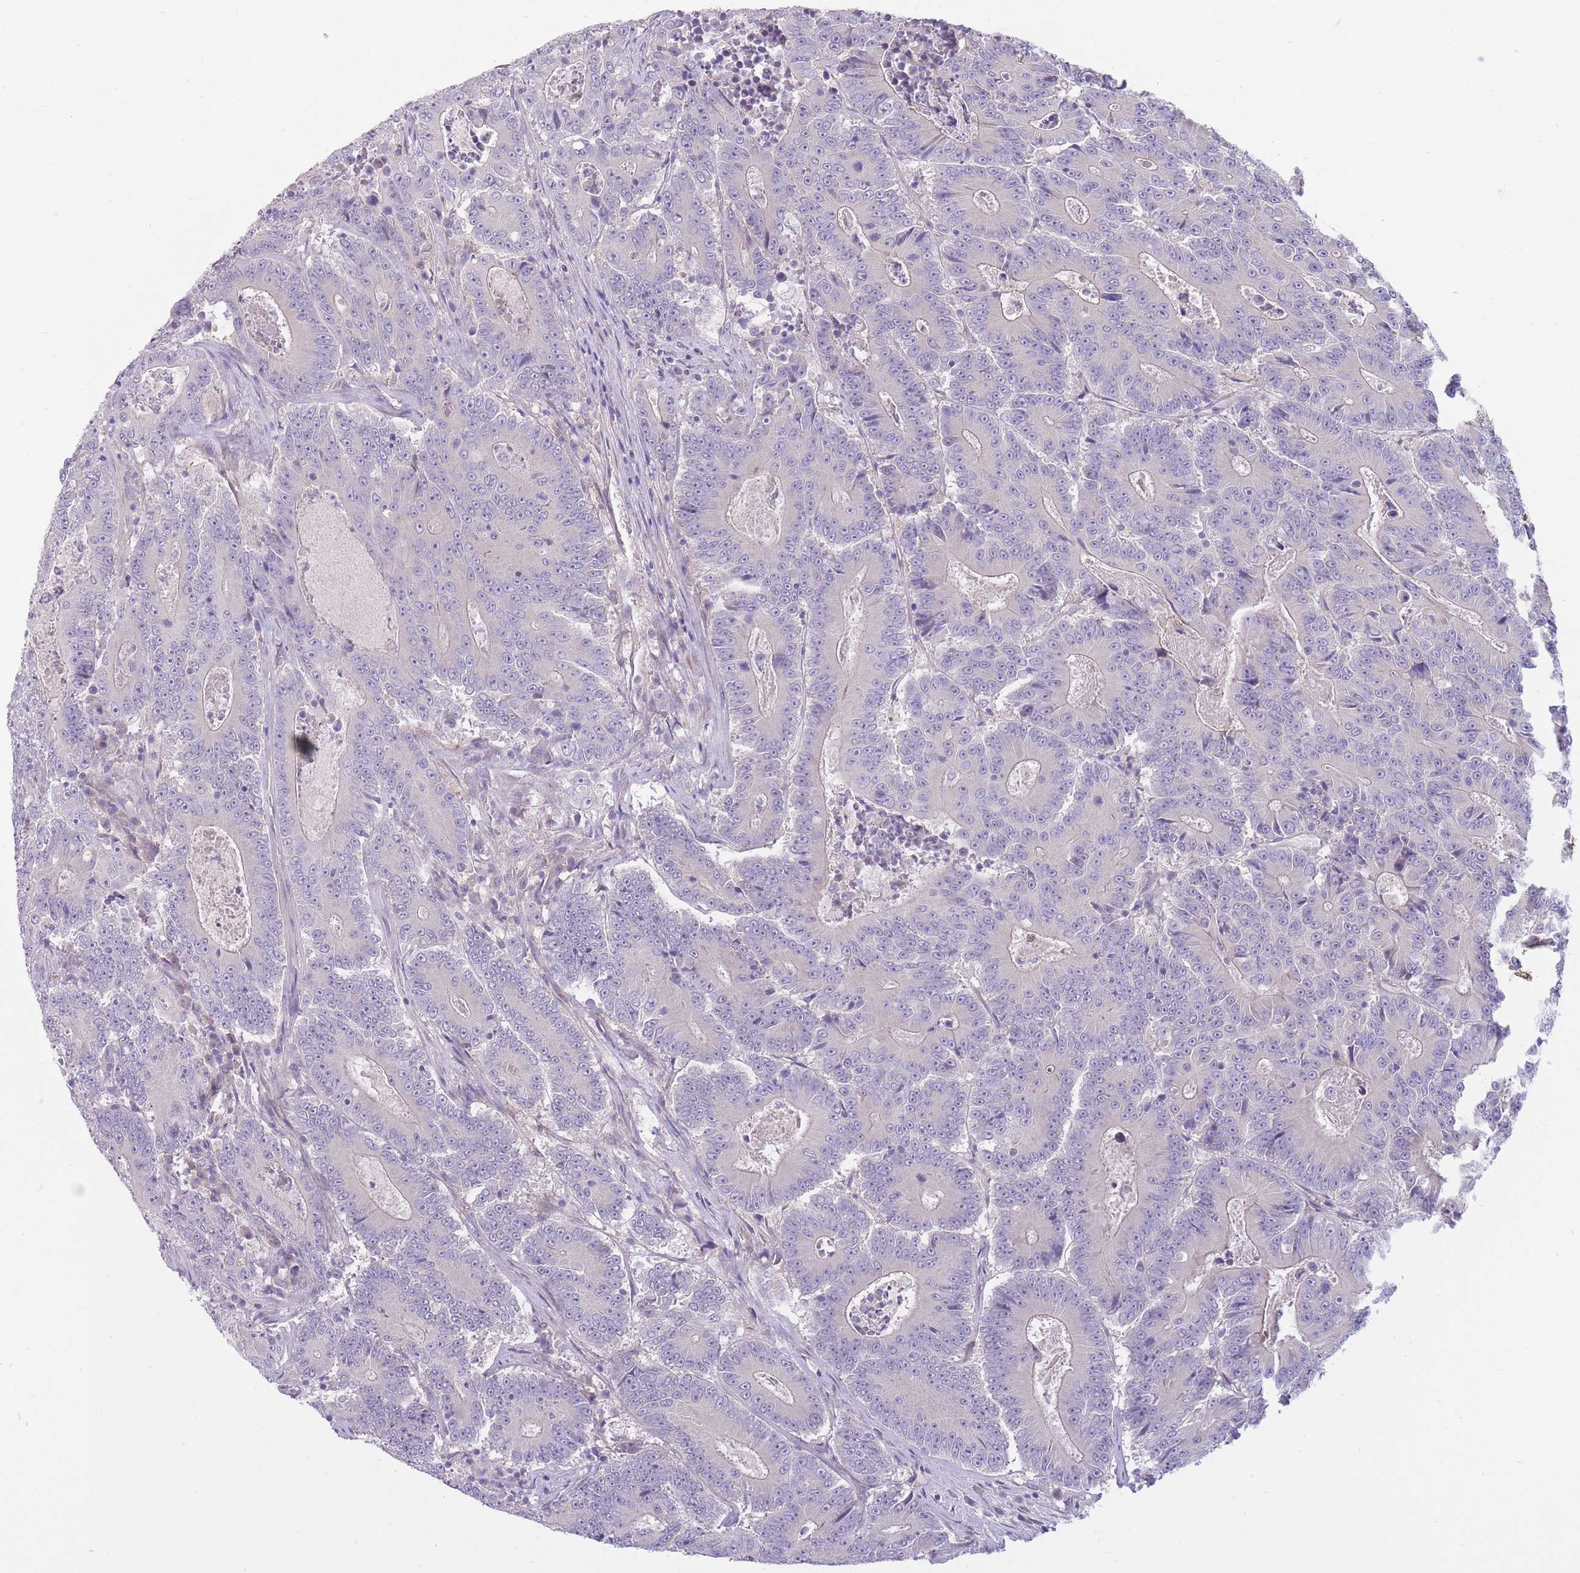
{"staining": {"intensity": "negative", "quantity": "none", "location": "none"}, "tissue": "colorectal cancer", "cell_type": "Tumor cells", "image_type": "cancer", "snomed": [{"axis": "morphology", "description": "Adenocarcinoma, NOS"}, {"axis": "topography", "description": "Colon"}], "caption": "The image reveals no staining of tumor cells in colorectal cancer.", "gene": "PNPLA5", "patient": {"sex": "male", "age": 83}}